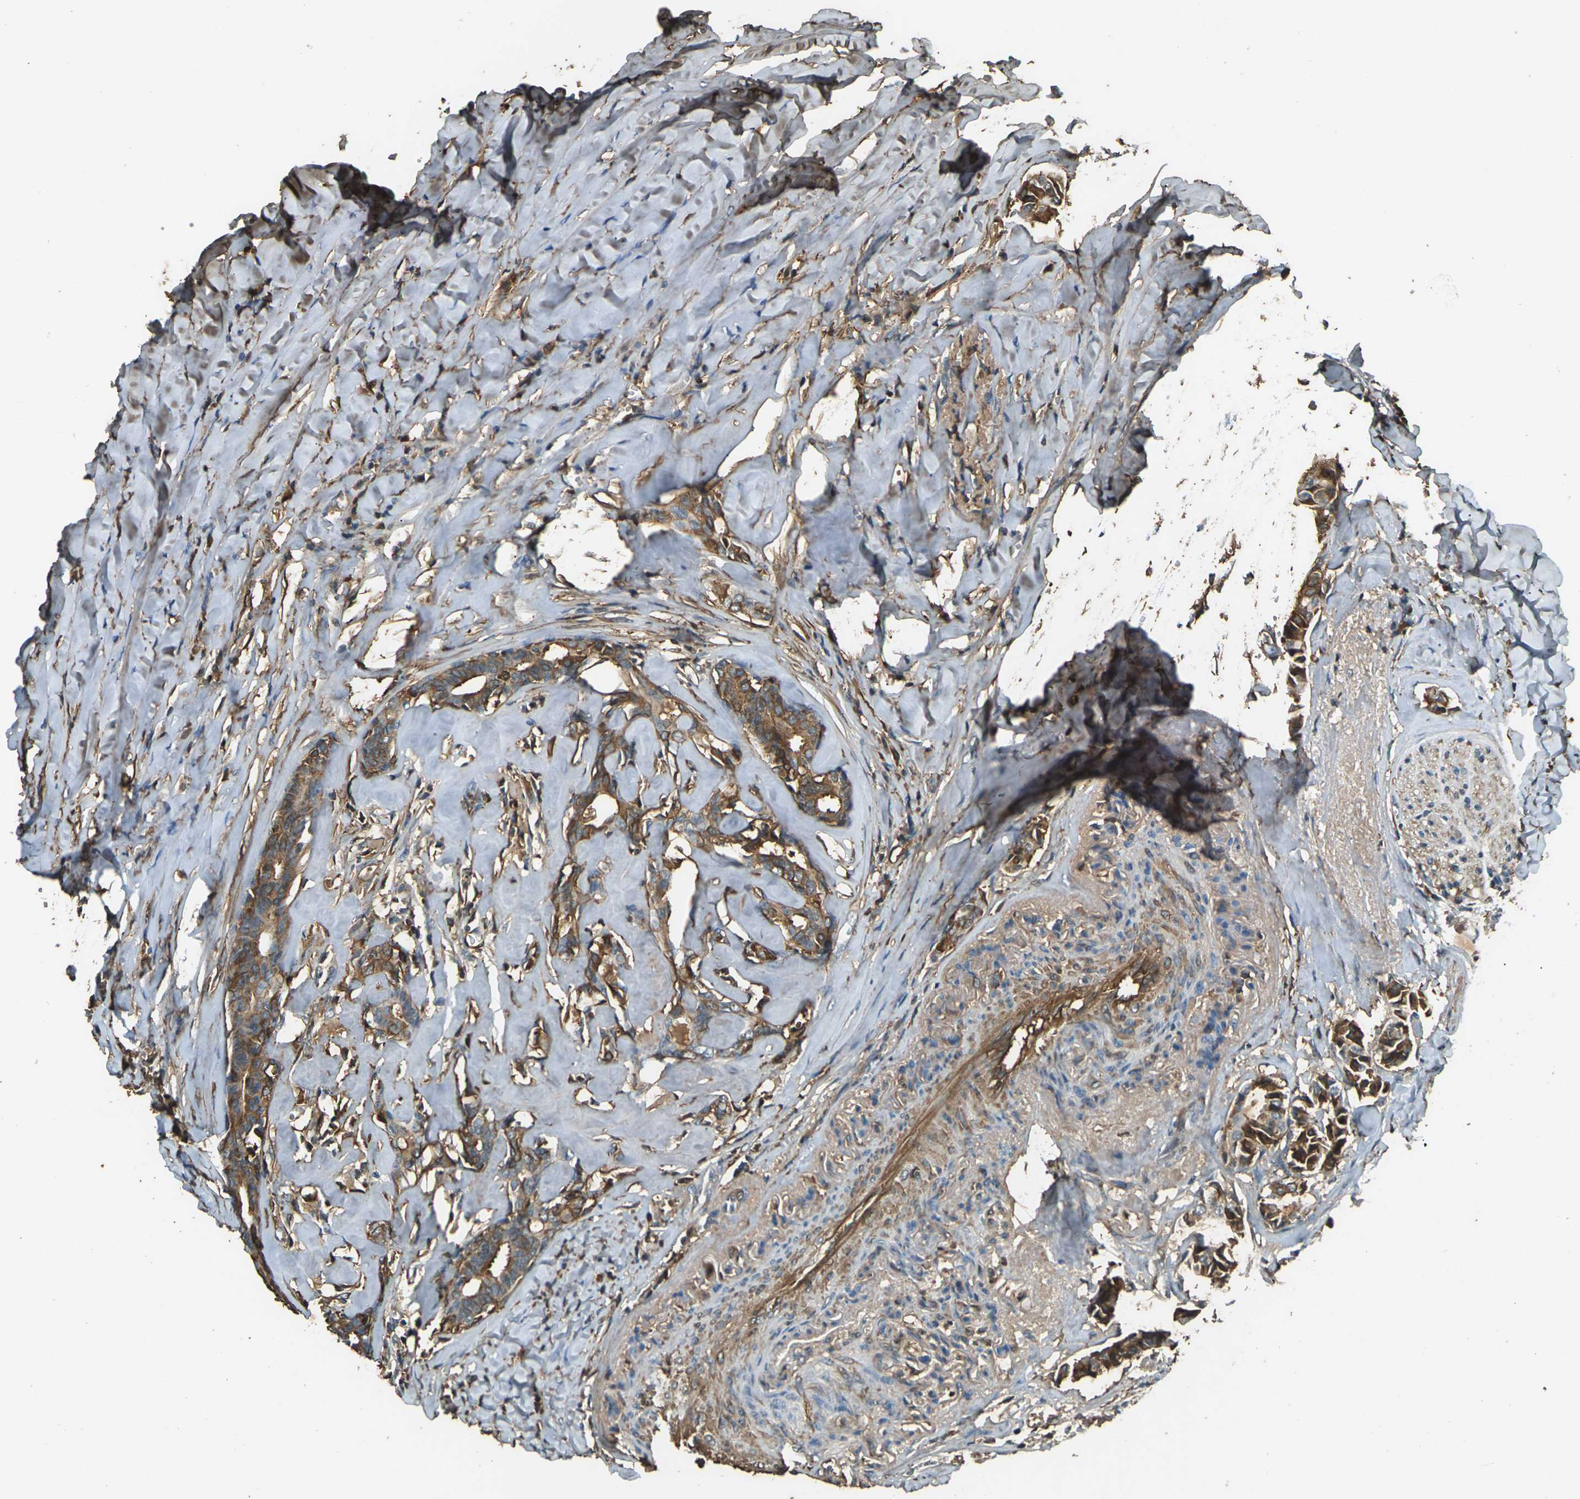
{"staining": {"intensity": "strong", "quantity": ">75%", "location": "cytoplasmic/membranous"}, "tissue": "head and neck cancer", "cell_type": "Tumor cells", "image_type": "cancer", "snomed": [{"axis": "morphology", "description": "Adenocarcinoma, NOS"}, {"axis": "topography", "description": "Salivary gland"}, {"axis": "topography", "description": "Head-Neck"}], "caption": "The image shows immunohistochemical staining of head and neck cancer. There is strong cytoplasmic/membranous positivity is appreciated in about >75% of tumor cells.", "gene": "CYP1B1", "patient": {"sex": "female", "age": 59}}